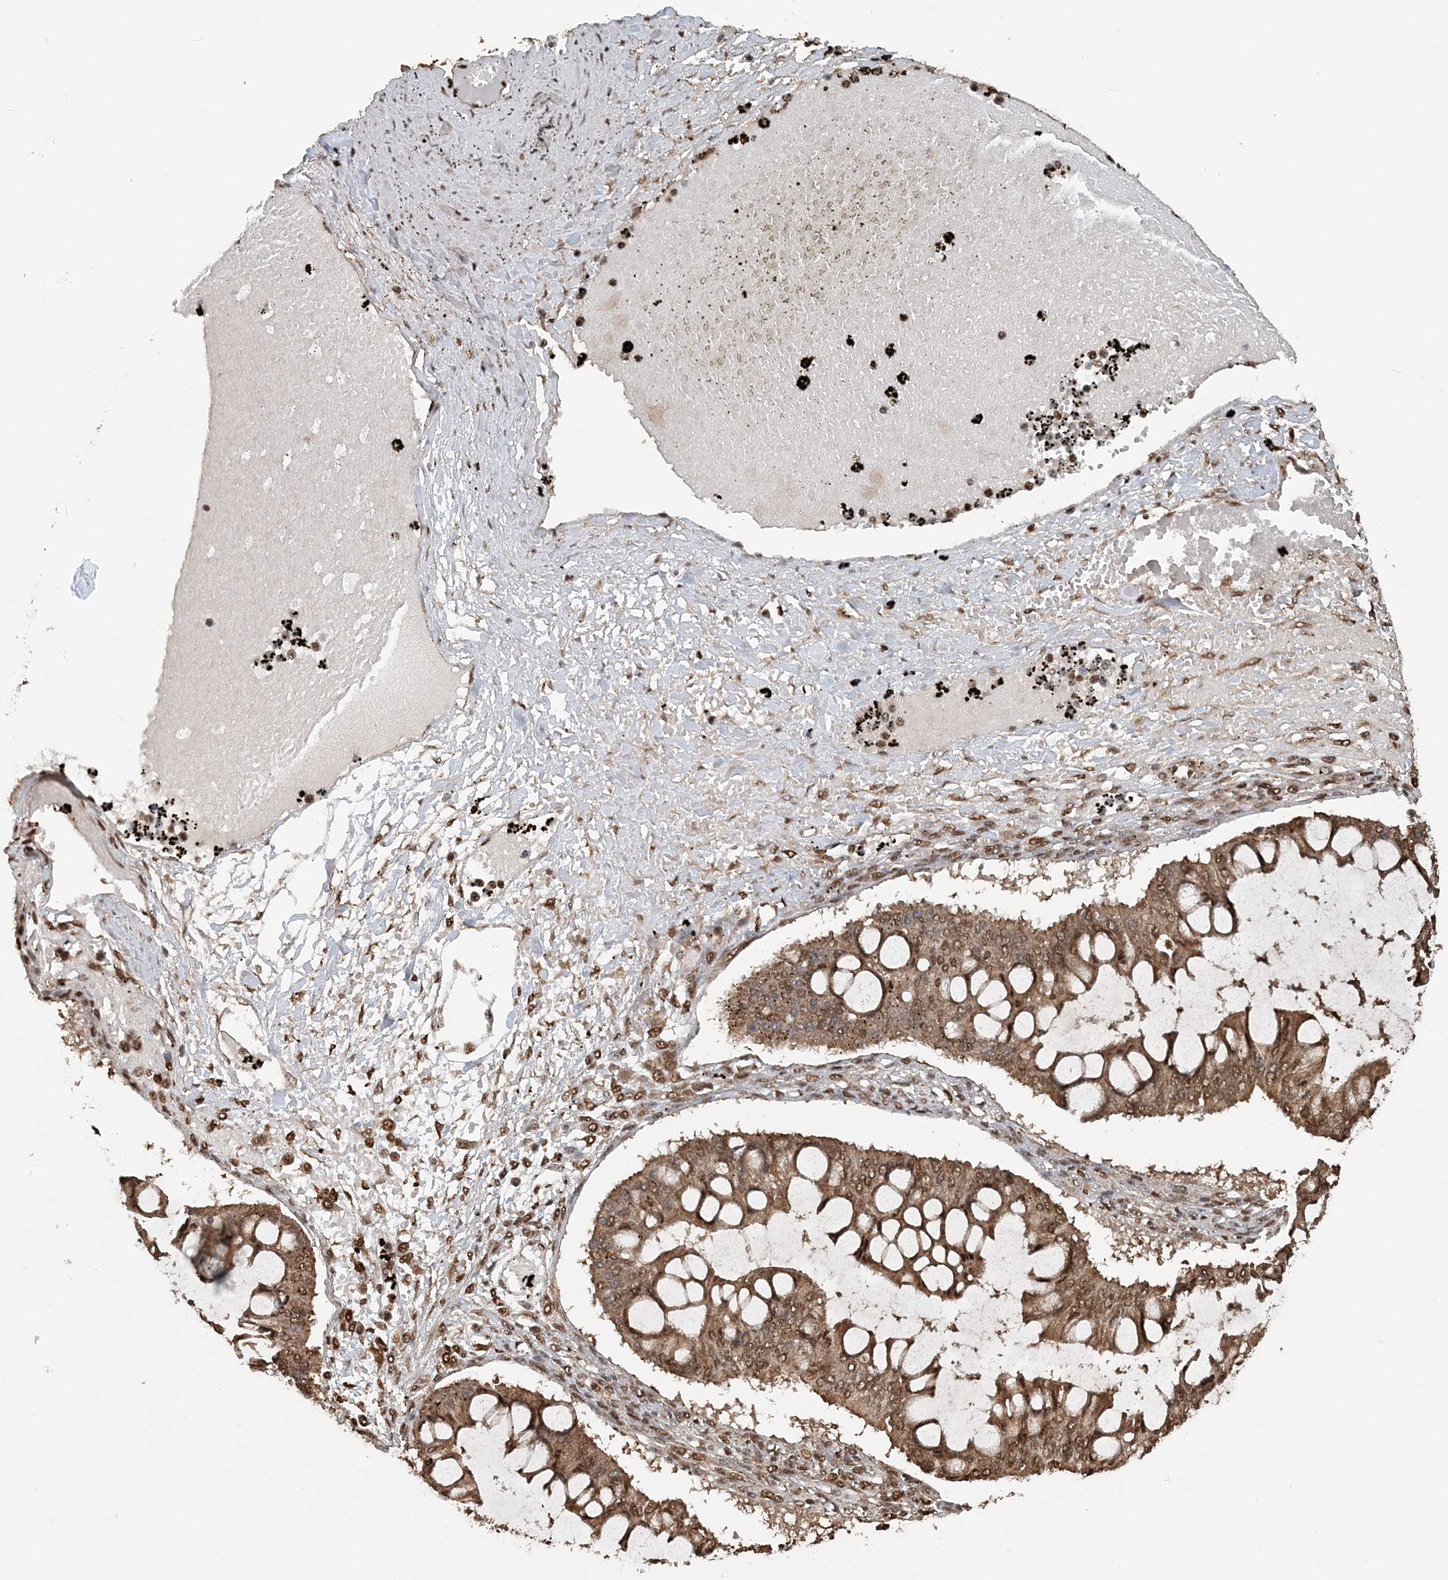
{"staining": {"intensity": "moderate", "quantity": ">75%", "location": "cytoplasmic/membranous,nuclear"}, "tissue": "ovarian cancer", "cell_type": "Tumor cells", "image_type": "cancer", "snomed": [{"axis": "morphology", "description": "Cystadenocarcinoma, mucinous, NOS"}, {"axis": "topography", "description": "Ovary"}], "caption": "Immunohistochemical staining of mucinous cystadenocarcinoma (ovarian) exhibits medium levels of moderate cytoplasmic/membranous and nuclear protein staining in about >75% of tumor cells. (DAB = brown stain, brightfield microscopy at high magnification).", "gene": "ARHGAP35", "patient": {"sex": "female", "age": 73}}